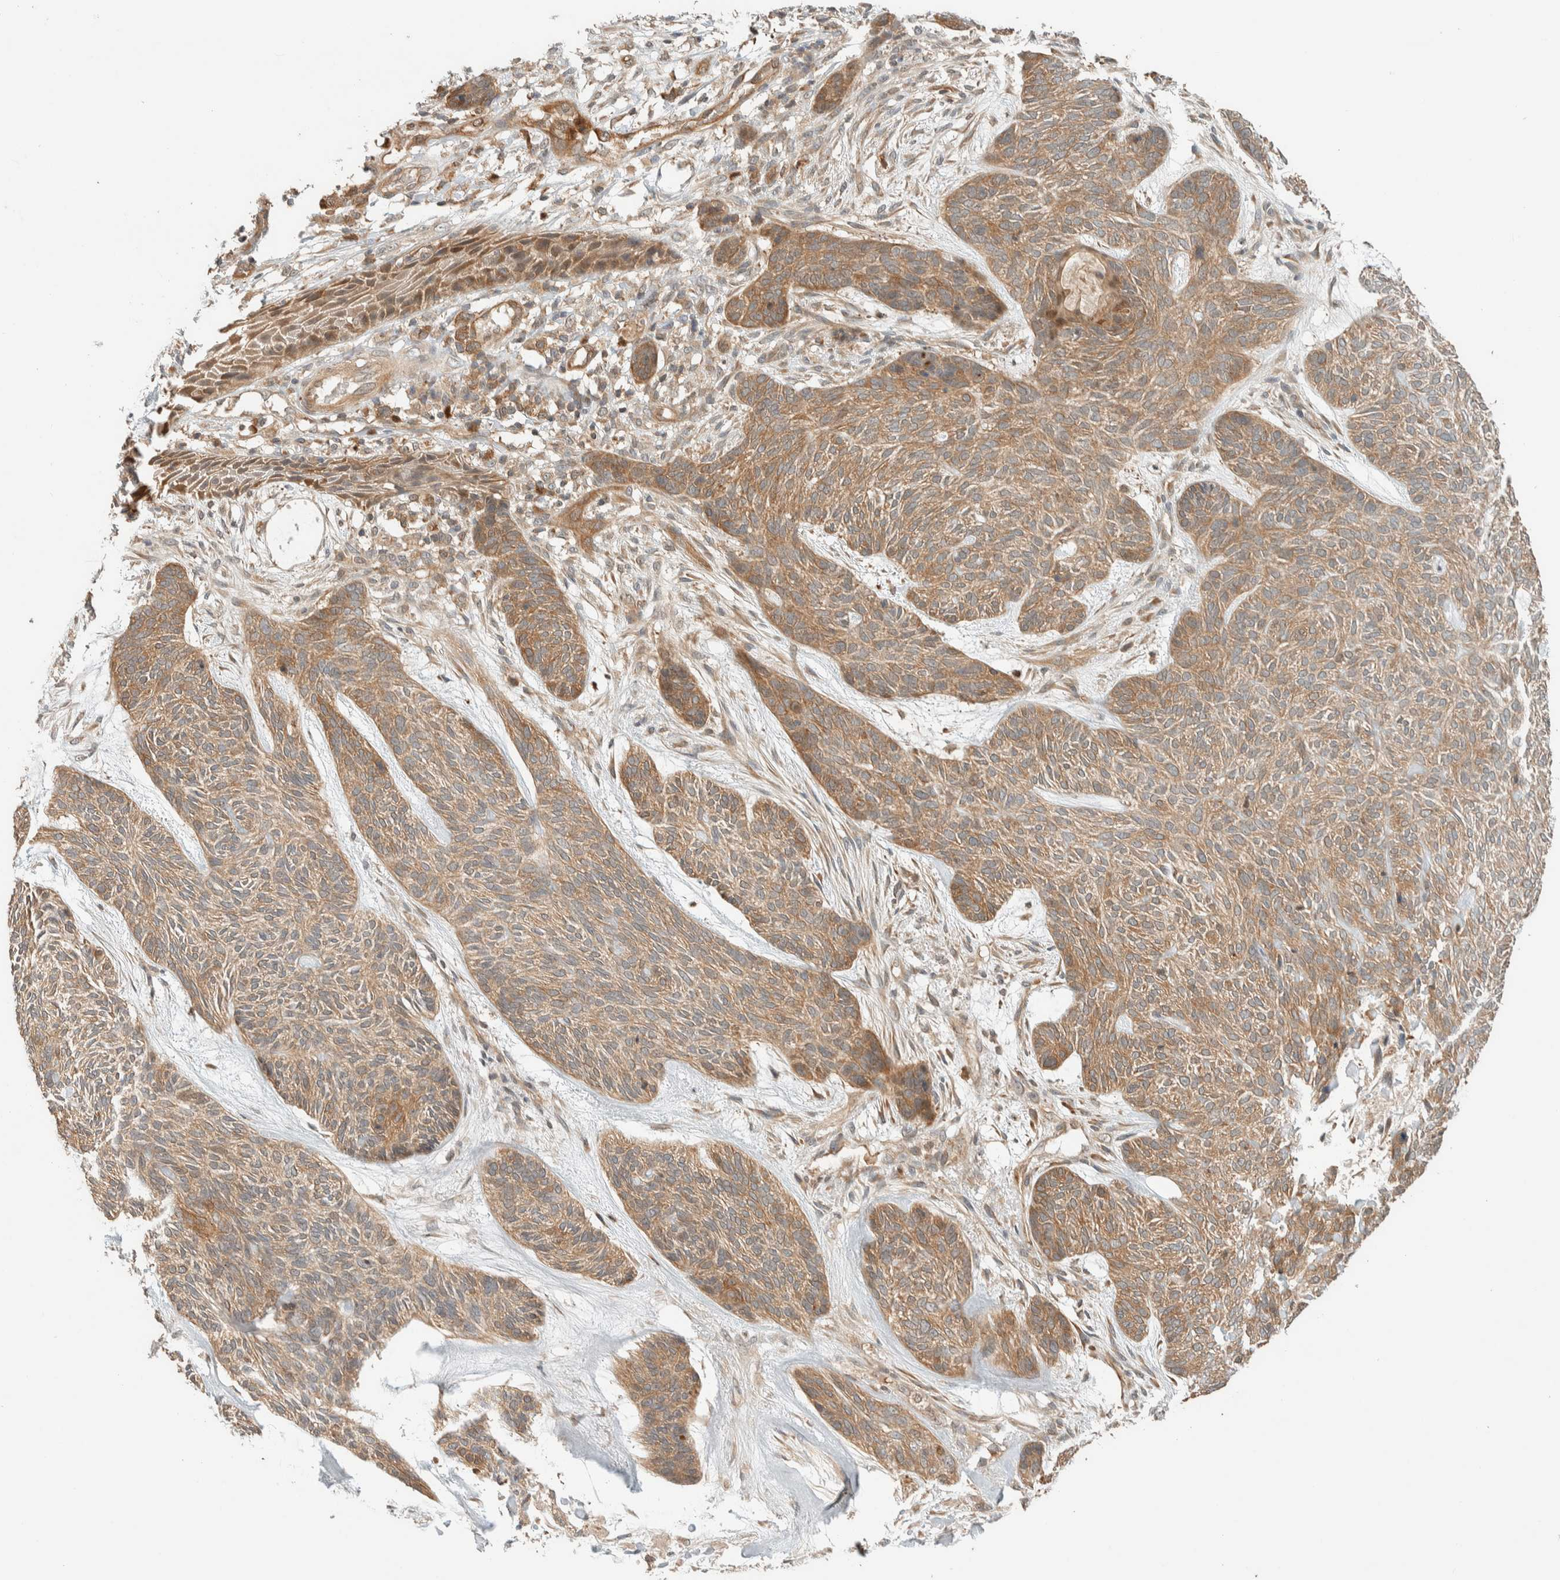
{"staining": {"intensity": "moderate", "quantity": ">75%", "location": "cytoplasmic/membranous"}, "tissue": "skin cancer", "cell_type": "Tumor cells", "image_type": "cancer", "snomed": [{"axis": "morphology", "description": "Basal cell carcinoma"}, {"axis": "topography", "description": "Skin"}], "caption": "The photomicrograph displays staining of skin cancer, revealing moderate cytoplasmic/membranous protein positivity (brown color) within tumor cells. The staining was performed using DAB (3,3'-diaminobenzidine) to visualize the protein expression in brown, while the nuclei were stained in blue with hematoxylin (Magnification: 20x).", "gene": "ADSS2", "patient": {"sex": "male", "age": 55}}